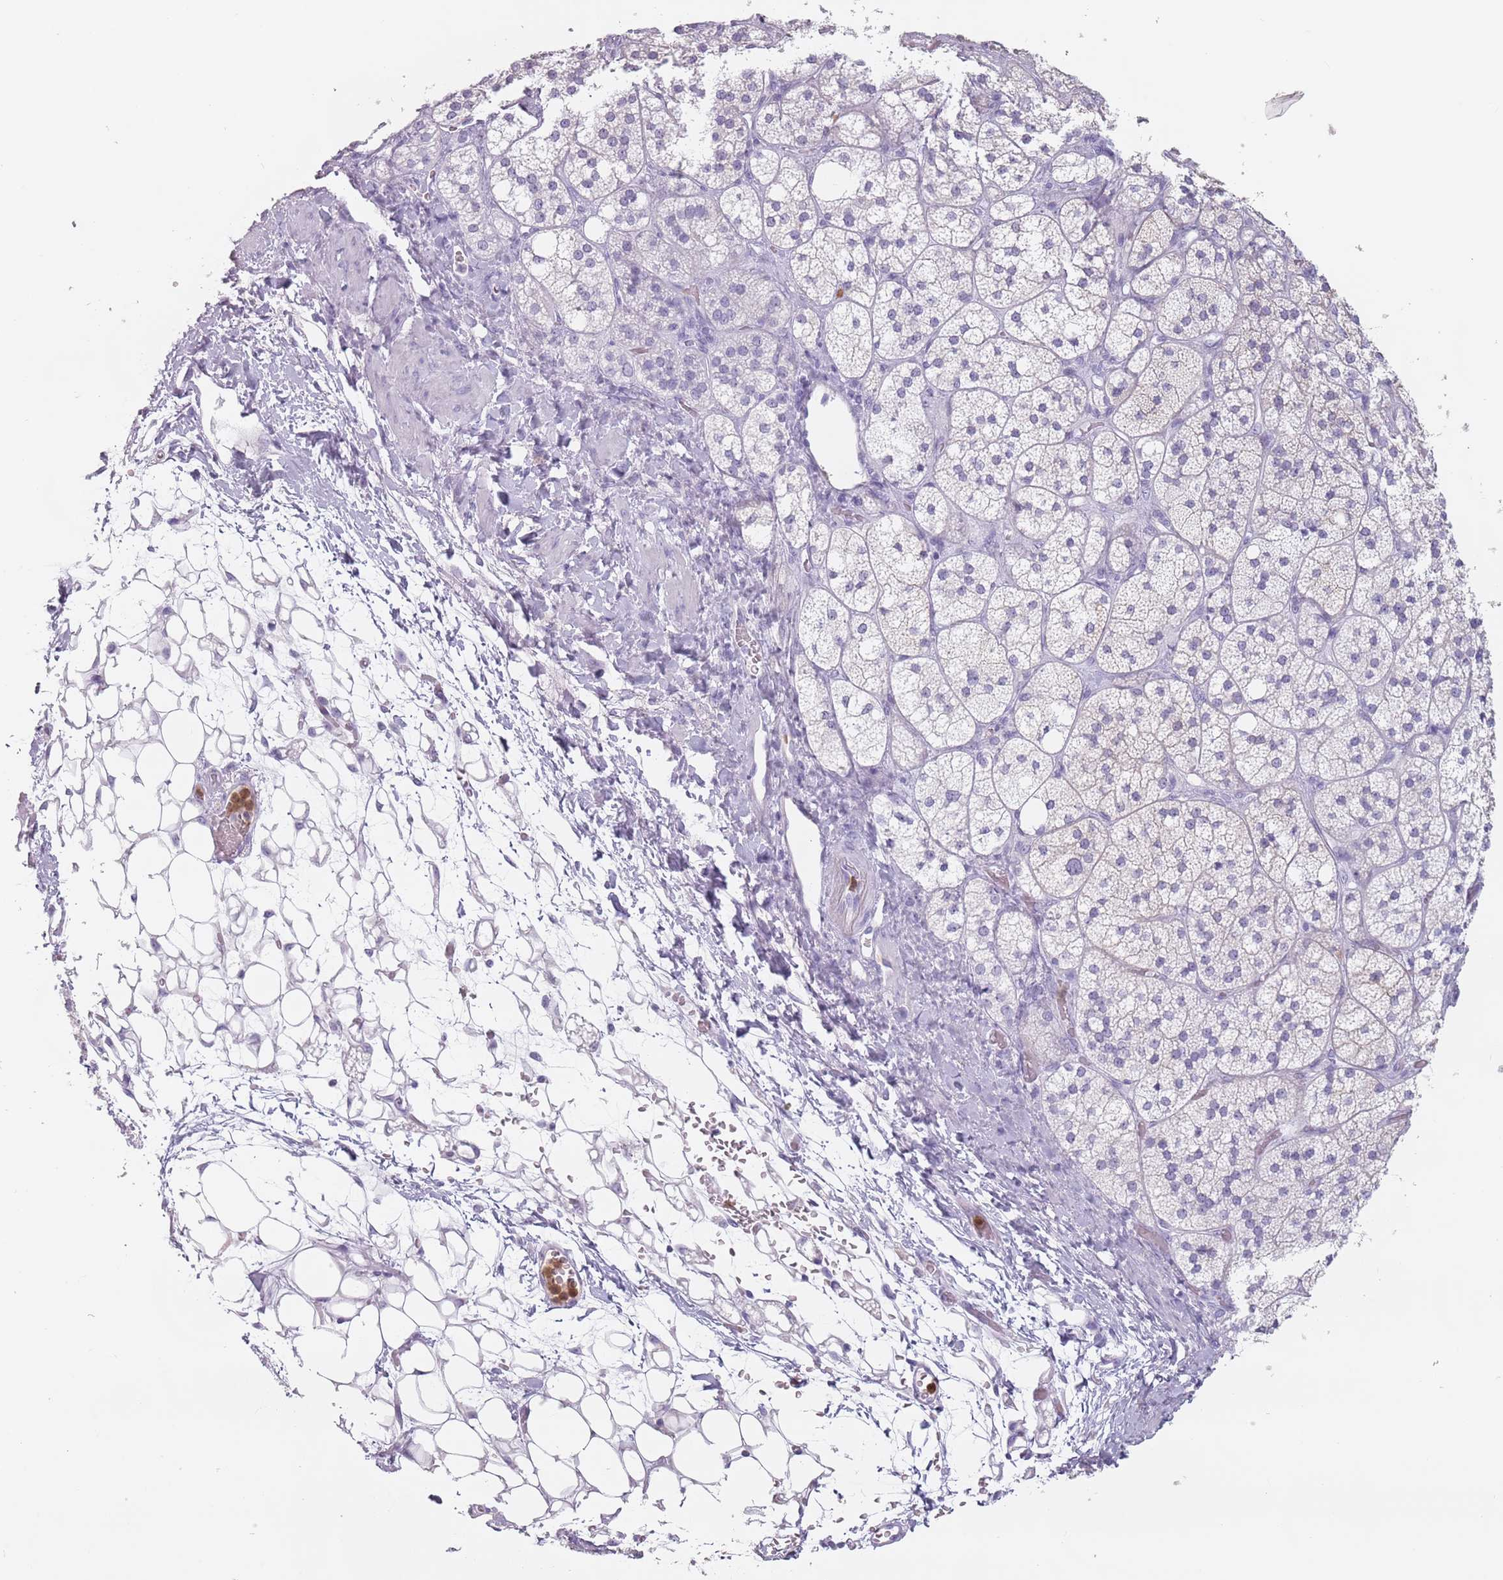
{"staining": {"intensity": "negative", "quantity": "none", "location": "none"}, "tissue": "adrenal gland", "cell_type": "Glandular cells", "image_type": "normal", "snomed": [{"axis": "morphology", "description": "Normal tissue, NOS"}, {"axis": "topography", "description": "Adrenal gland"}], "caption": "The histopathology image shows no significant positivity in glandular cells of adrenal gland.", "gene": "ZNF584", "patient": {"sex": "male", "age": 61}}